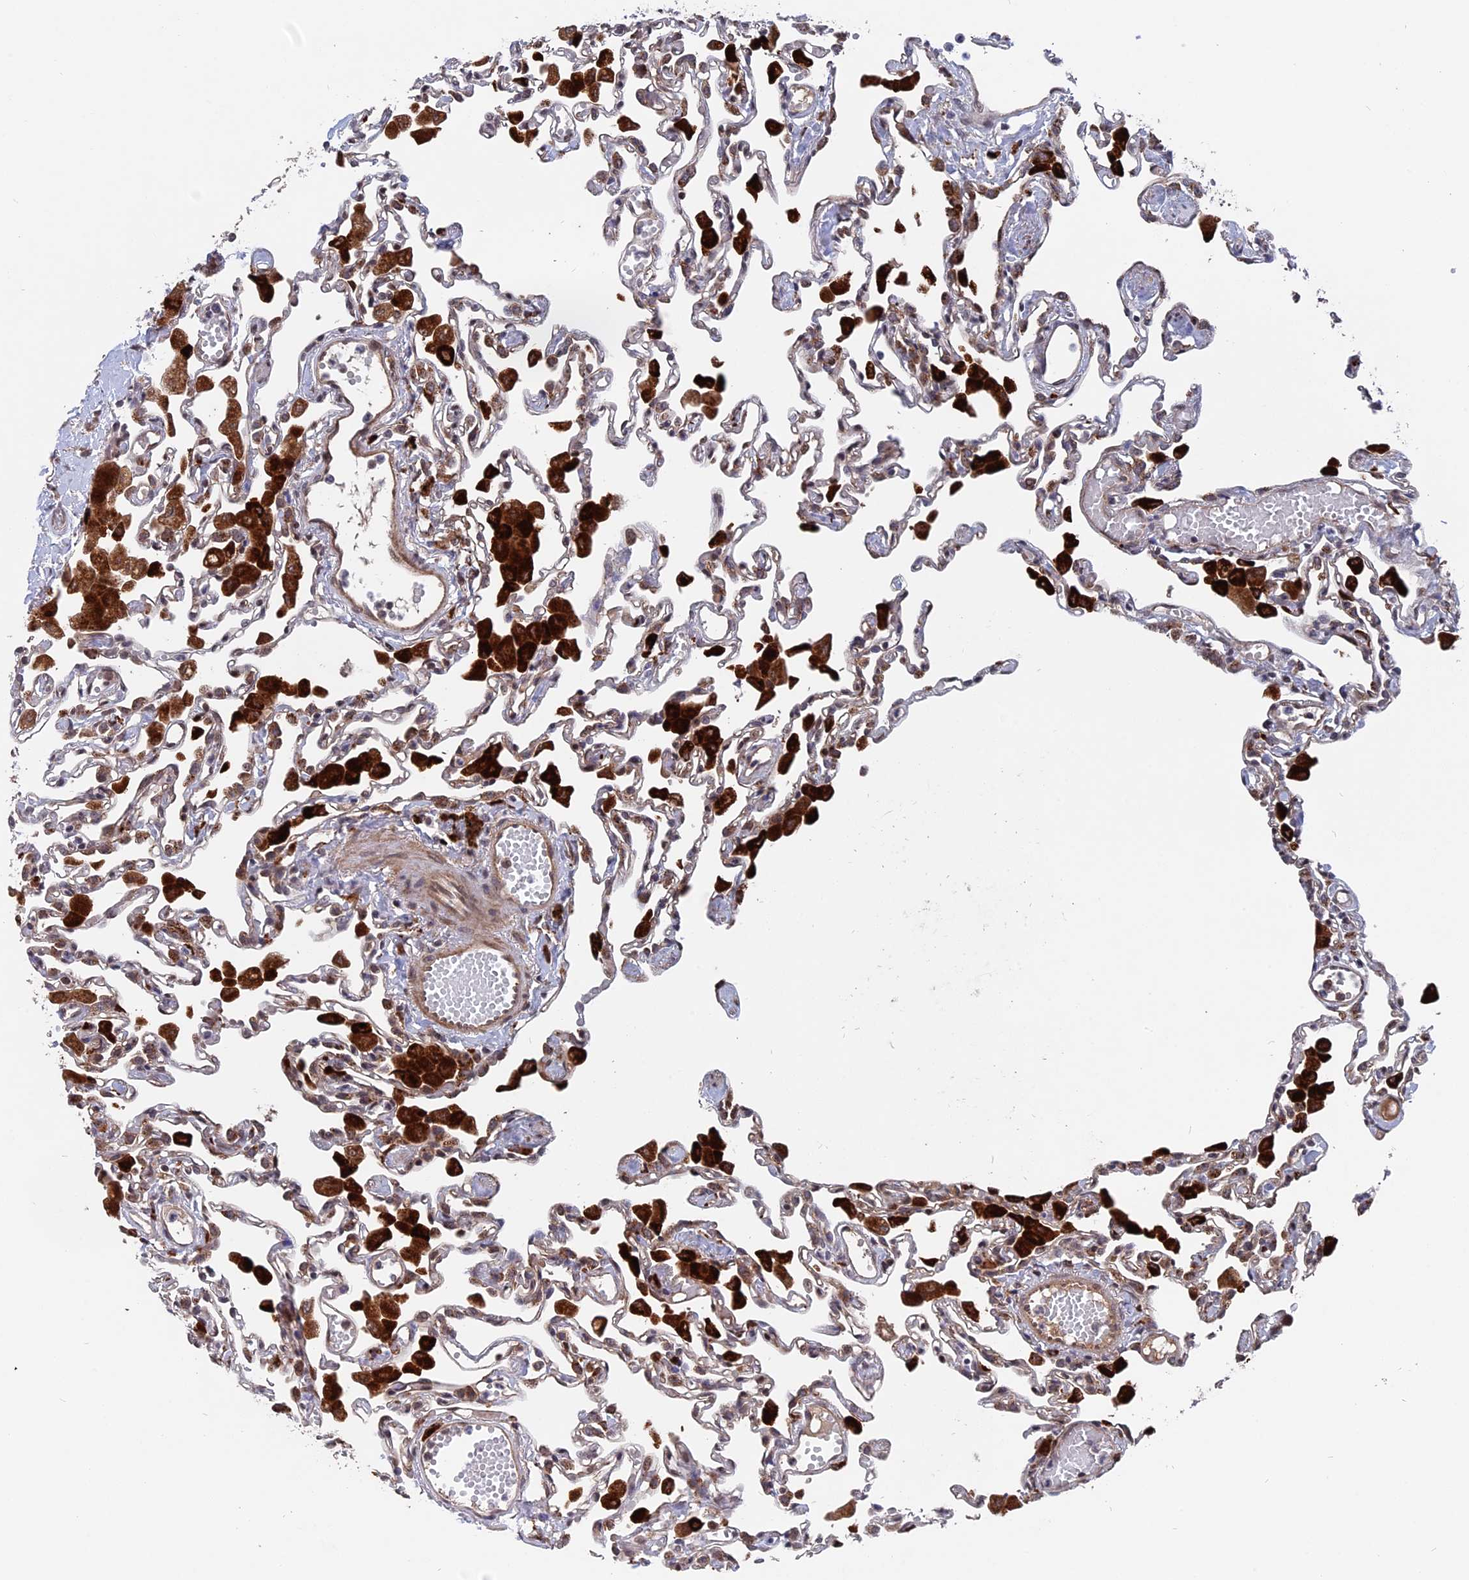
{"staining": {"intensity": "moderate", "quantity": "25%-75%", "location": "cytoplasmic/membranous"}, "tissue": "lung", "cell_type": "Alveolar cells", "image_type": "normal", "snomed": [{"axis": "morphology", "description": "Normal tissue, NOS"}, {"axis": "topography", "description": "Bronchus"}, {"axis": "topography", "description": "Lung"}], "caption": "Moderate cytoplasmic/membranous protein staining is appreciated in approximately 25%-75% of alveolar cells in lung. The staining was performed using DAB to visualize the protein expression in brown, while the nuclei were stained in blue with hematoxylin (Magnification: 20x).", "gene": "NOSIP", "patient": {"sex": "female", "age": 49}}